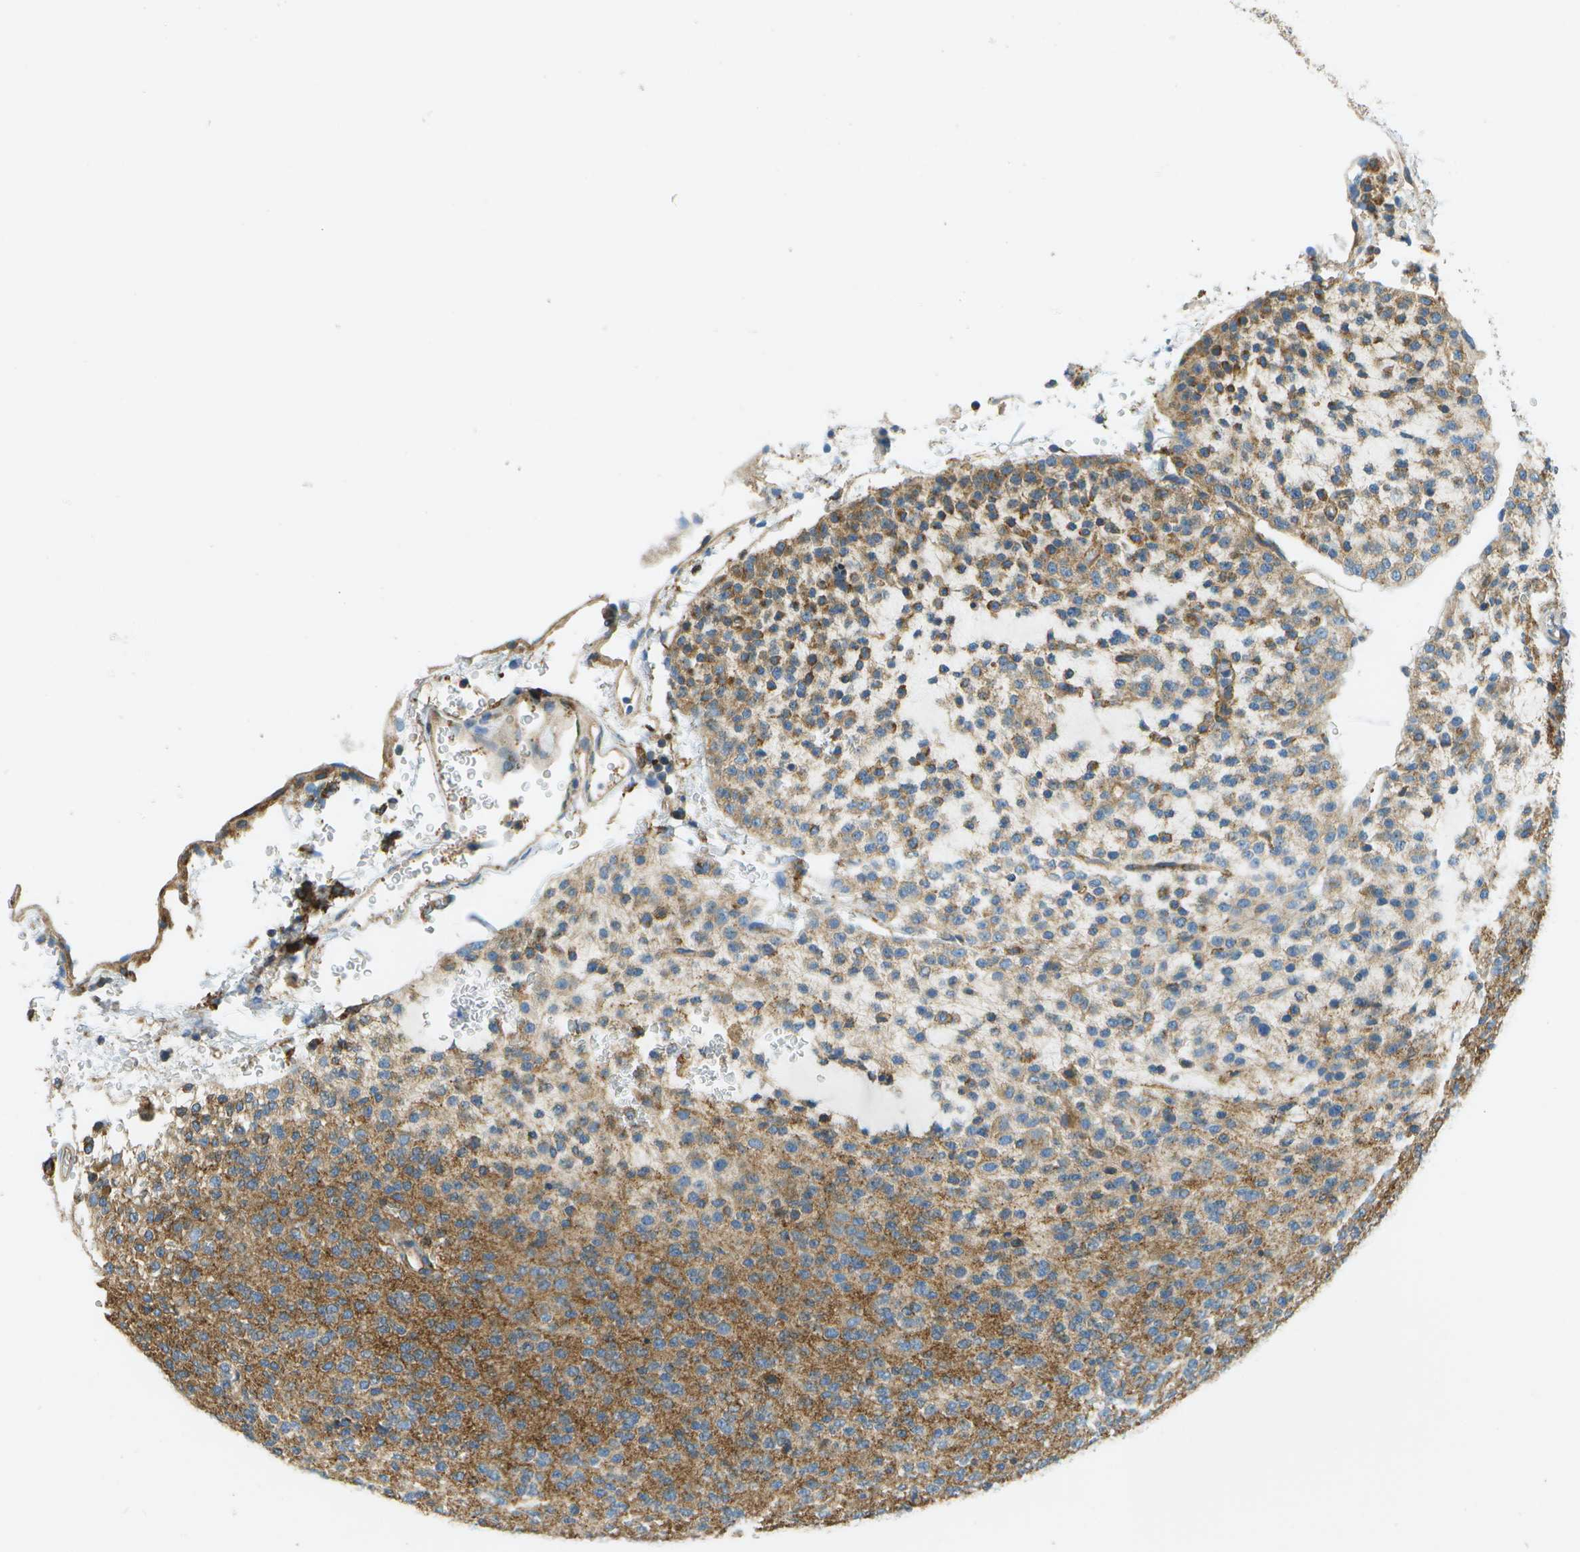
{"staining": {"intensity": "weak", "quantity": "25%-75%", "location": "cytoplasmic/membranous"}, "tissue": "glioma", "cell_type": "Tumor cells", "image_type": "cancer", "snomed": [{"axis": "morphology", "description": "Glioma, malignant, Low grade"}, {"axis": "topography", "description": "Brain"}], "caption": "Immunohistochemical staining of human glioma demonstrates low levels of weak cytoplasmic/membranous staining in about 25%-75% of tumor cells. (IHC, brightfield microscopy, high magnification).", "gene": "CLTC", "patient": {"sex": "male", "age": 38}}